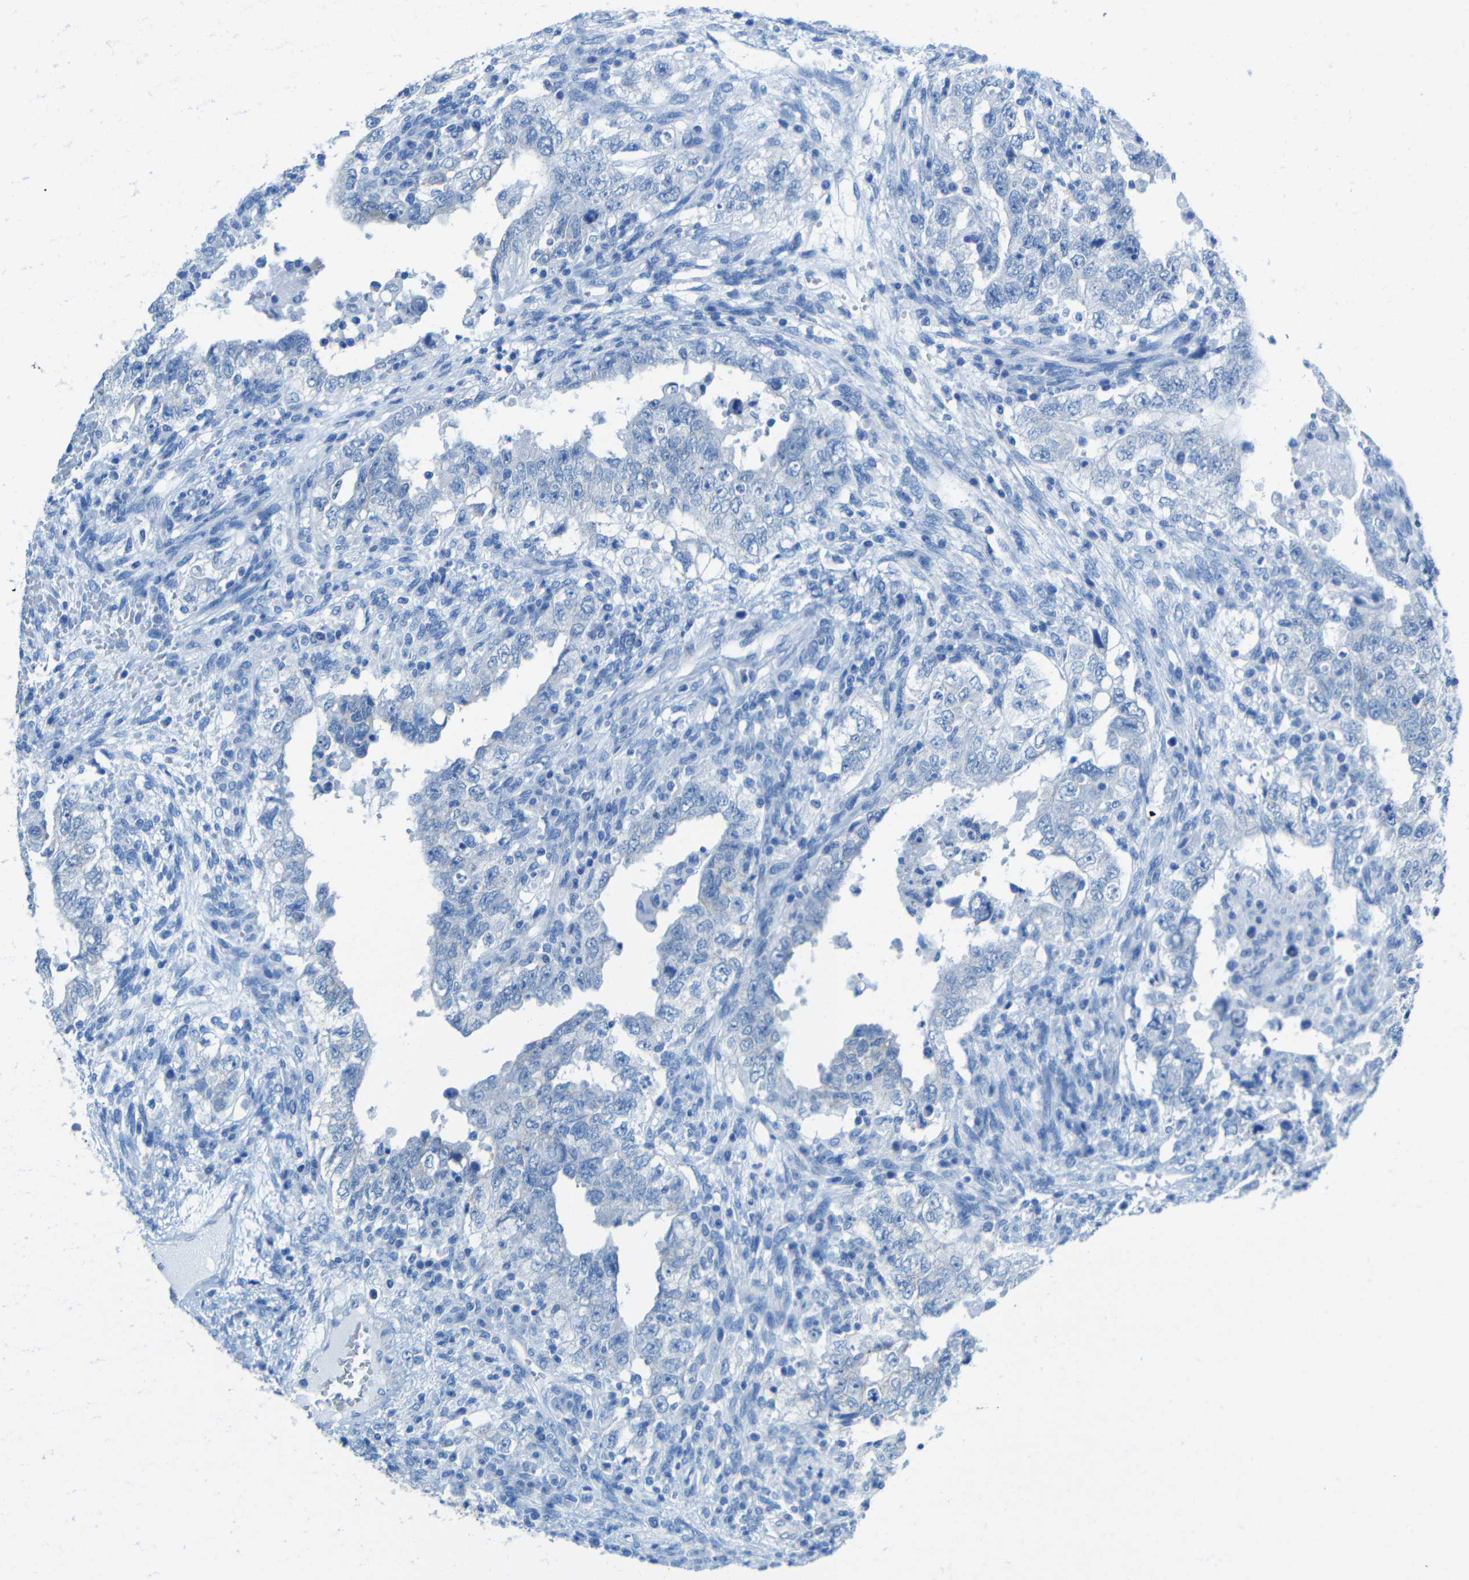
{"staining": {"intensity": "negative", "quantity": "none", "location": "none"}, "tissue": "testis cancer", "cell_type": "Tumor cells", "image_type": "cancer", "snomed": [{"axis": "morphology", "description": "Carcinoma, Embryonal, NOS"}, {"axis": "topography", "description": "Testis"}], "caption": "Image shows no protein staining in tumor cells of testis embryonal carcinoma tissue.", "gene": "TUBB4B", "patient": {"sex": "male", "age": 26}}